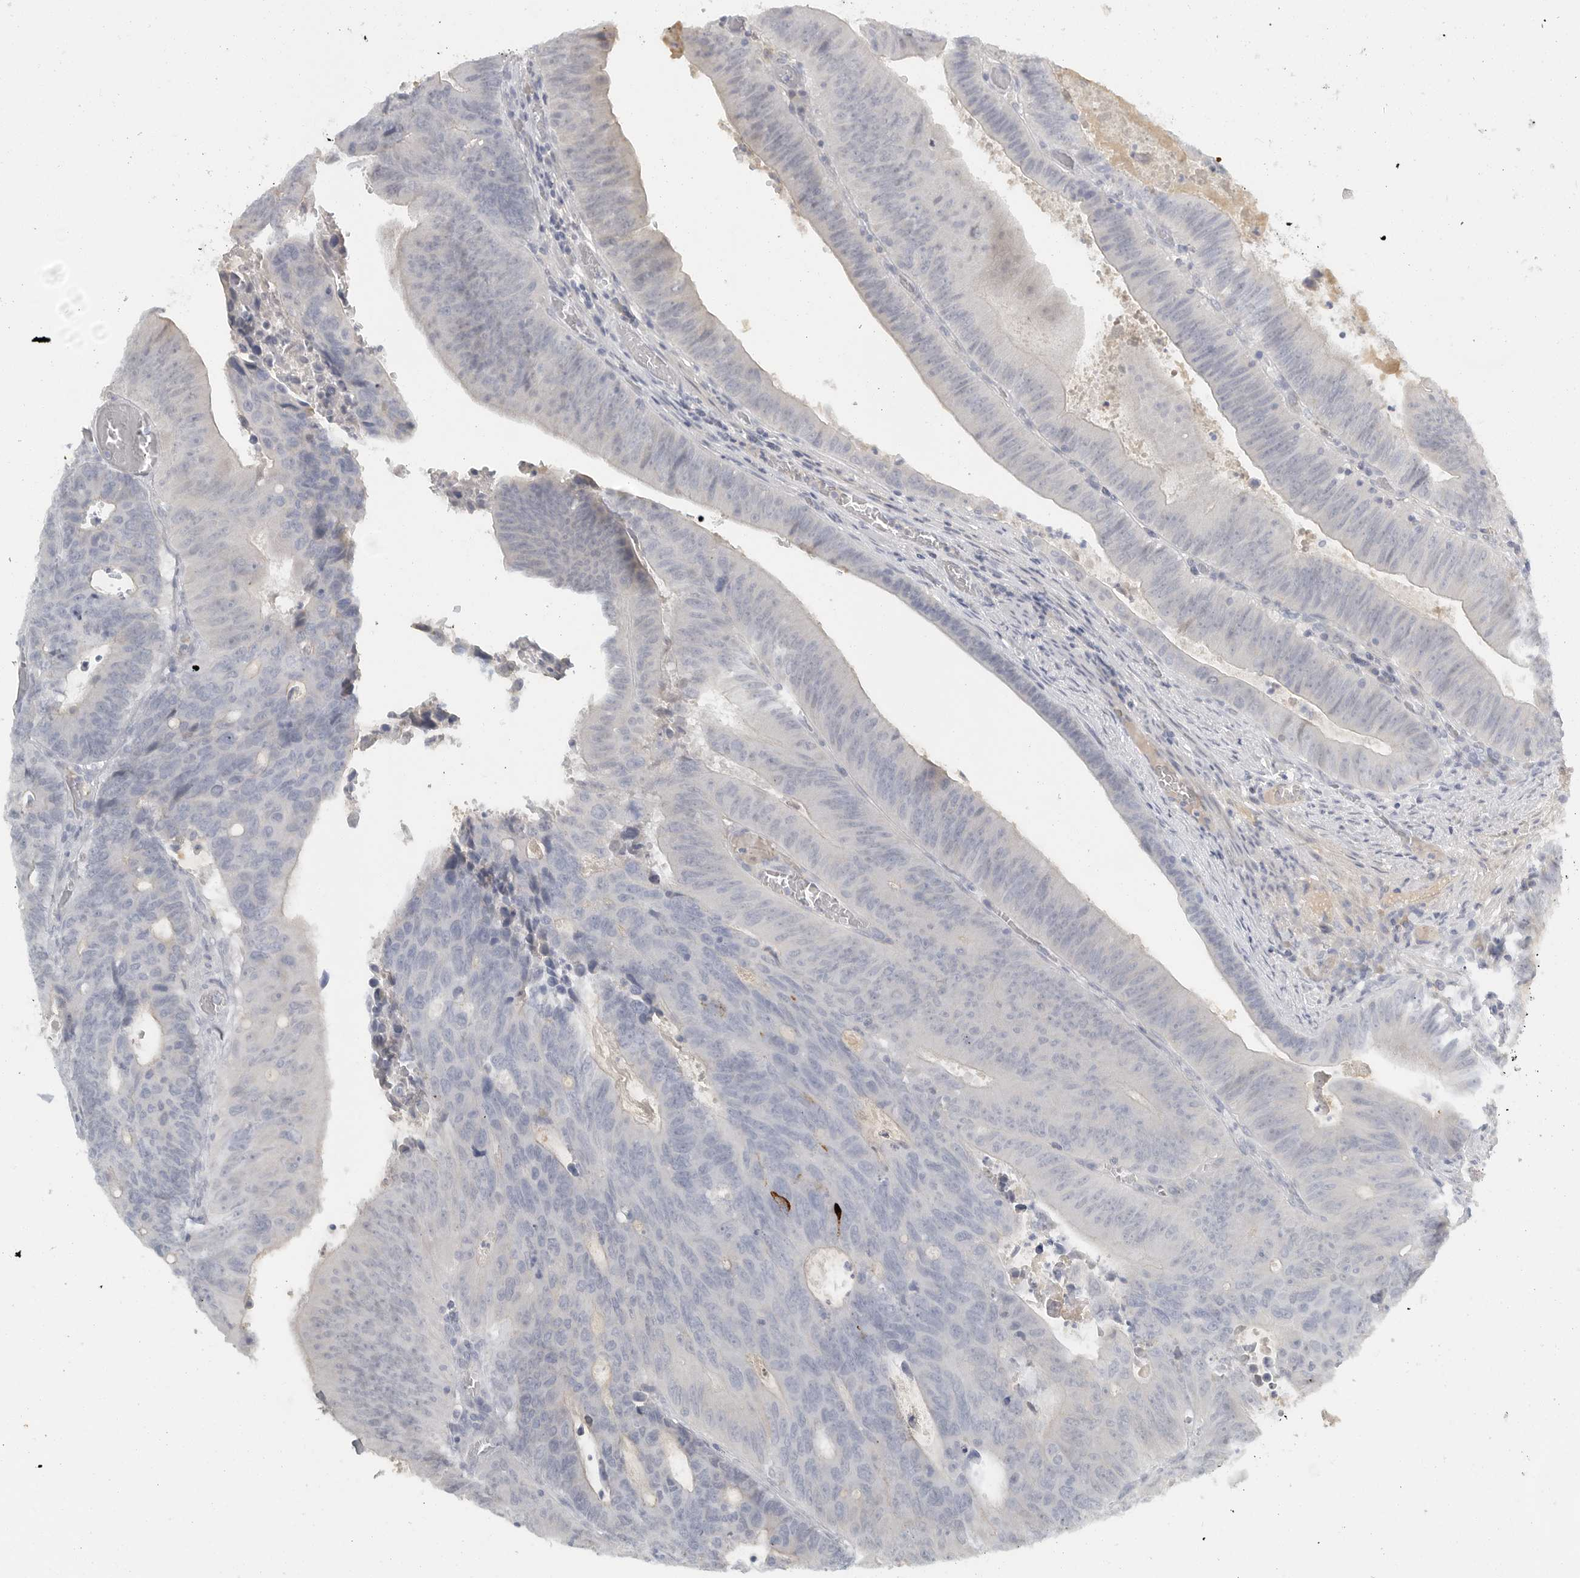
{"staining": {"intensity": "negative", "quantity": "none", "location": "none"}, "tissue": "colorectal cancer", "cell_type": "Tumor cells", "image_type": "cancer", "snomed": [{"axis": "morphology", "description": "Adenocarcinoma, NOS"}, {"axis": "topography", "description": "Colon"}], "caption": "Tumor cells show no significant protein expression in adenocarcinoma (colorectal). (Brightfield microscopy of DAB (3,3'-diaminobenzidine) immunohistochemistry at high magnification).", "gene": "PAM", "patient": {"sex": "male", "age": 87}}